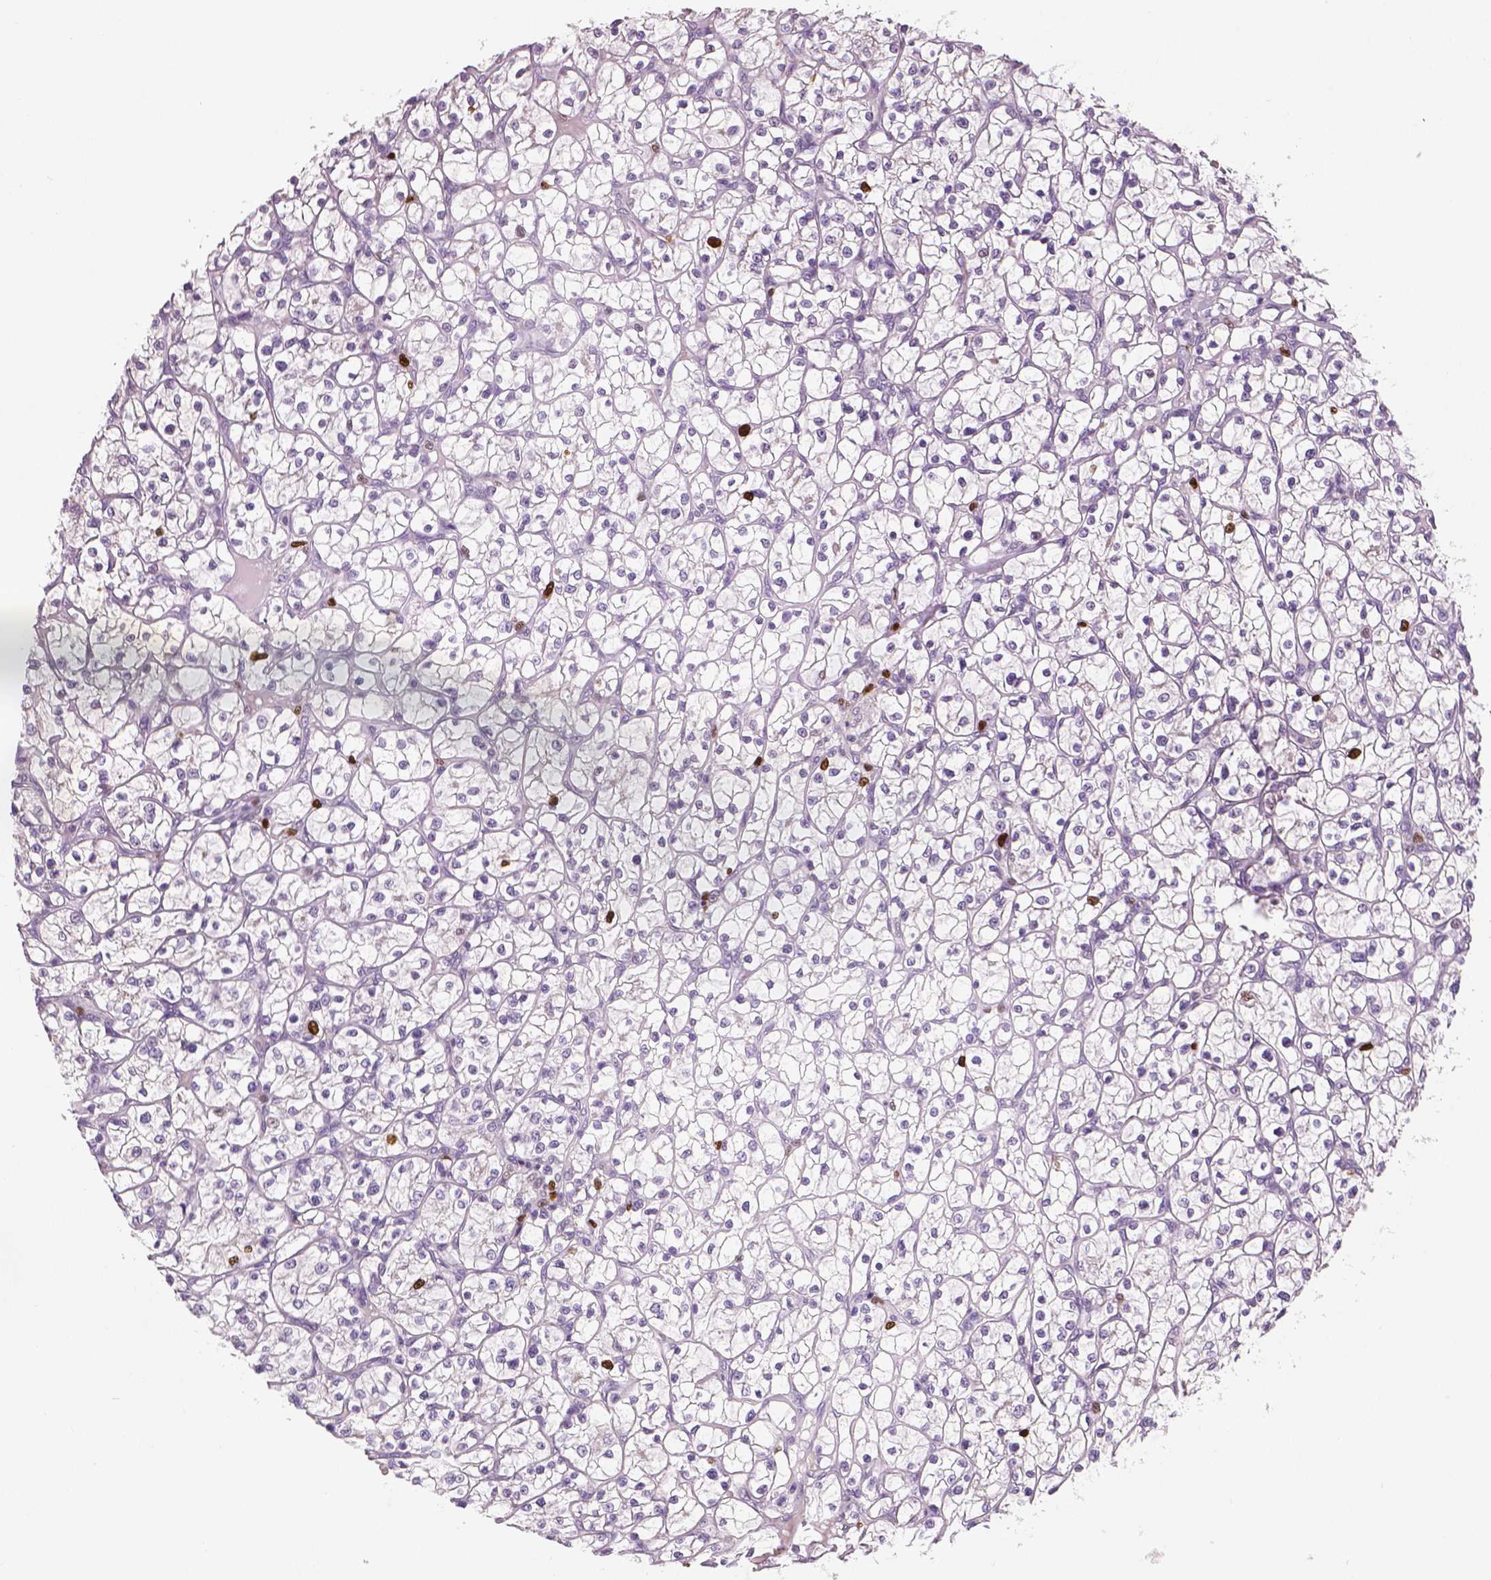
{"staining": {"intensity": "strong", "quantity": "<25%", "location": "nuclear"}, "tissue": "renal cancer", "cell_type": "Tumor cells", "image_type": "cancer", "snomed": [{"axis": "morphology", "description": "Adenocarcinoma, NOS"}, {"axis": "topography", "description": "Kidney"}], "caption": "About <25% of tumor cells in adenocarcinoma (renal) show strong nuclear protein positivity as visualized by brown immunohistochemical staining.", "gene": "MKI67", "patient": {"sex": "female", "age": 64}}